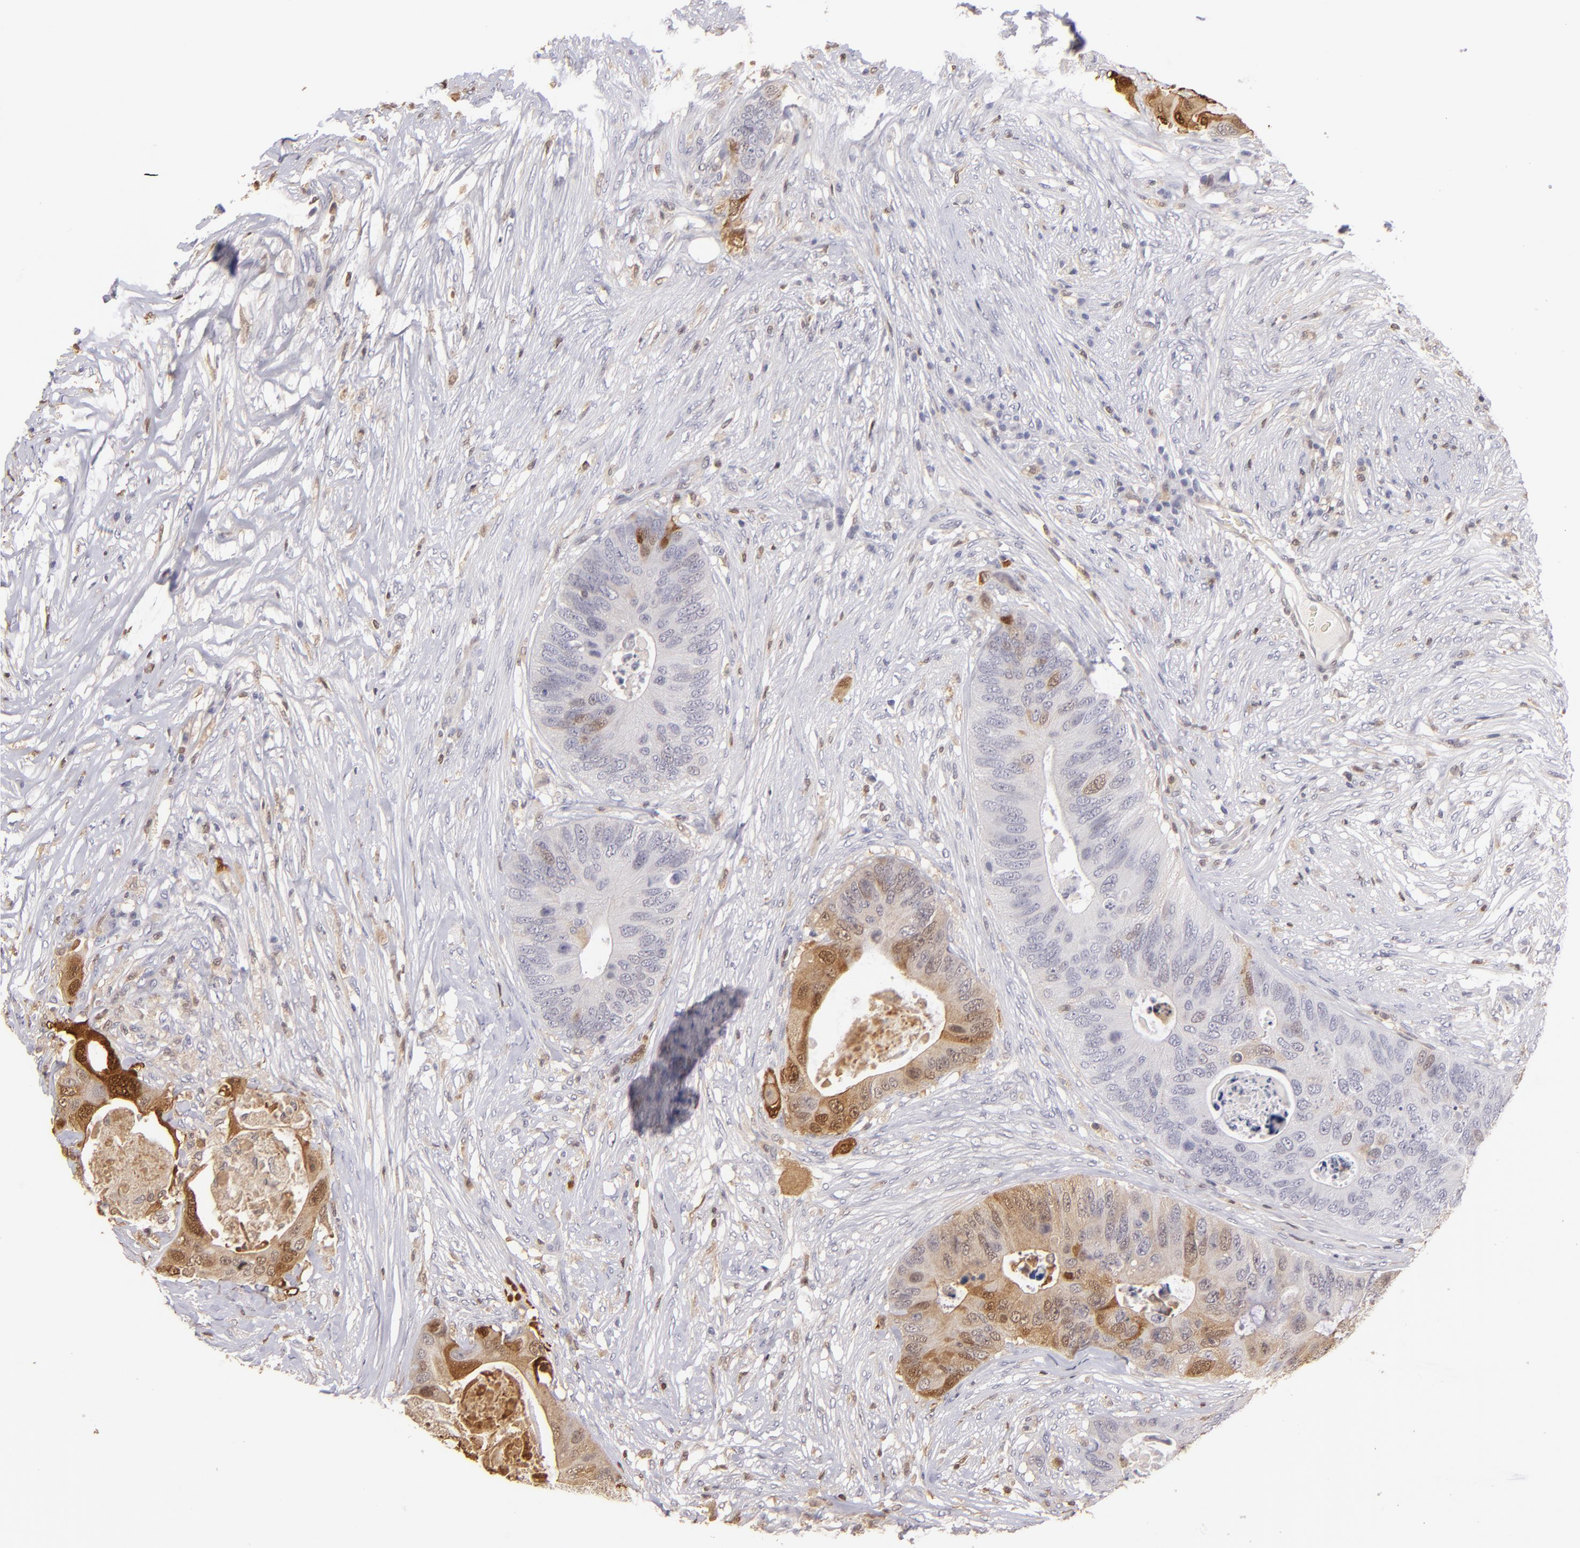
{"staining": {"intensity": "moderate", "quantity": "<25%", "location": "cytoplasmic/membranous,nuclear"}, "tissue": "colorectal cancer", "cell_type": "Tumor cells", "image_type": "cancer", "snomed": [{"axis": "morphology", "description": "Adenocarcinoma, NOS"}, {"axis": "topography", "description": "Colon"}], "caption": "A high-resolution photomicrograph shows IHC staining of colorectal cancer (adenocarcinoma), which displays moderate cytoplasmic/membranous and nuclear expression in approximately <25% of tumor cells. Using DAB (brown) and hematoxylin (blue) stains, captured at high magnification using brightfield microscopy.", "gene": "S100A2", "patient": {"sex": "male", "age": 71}}